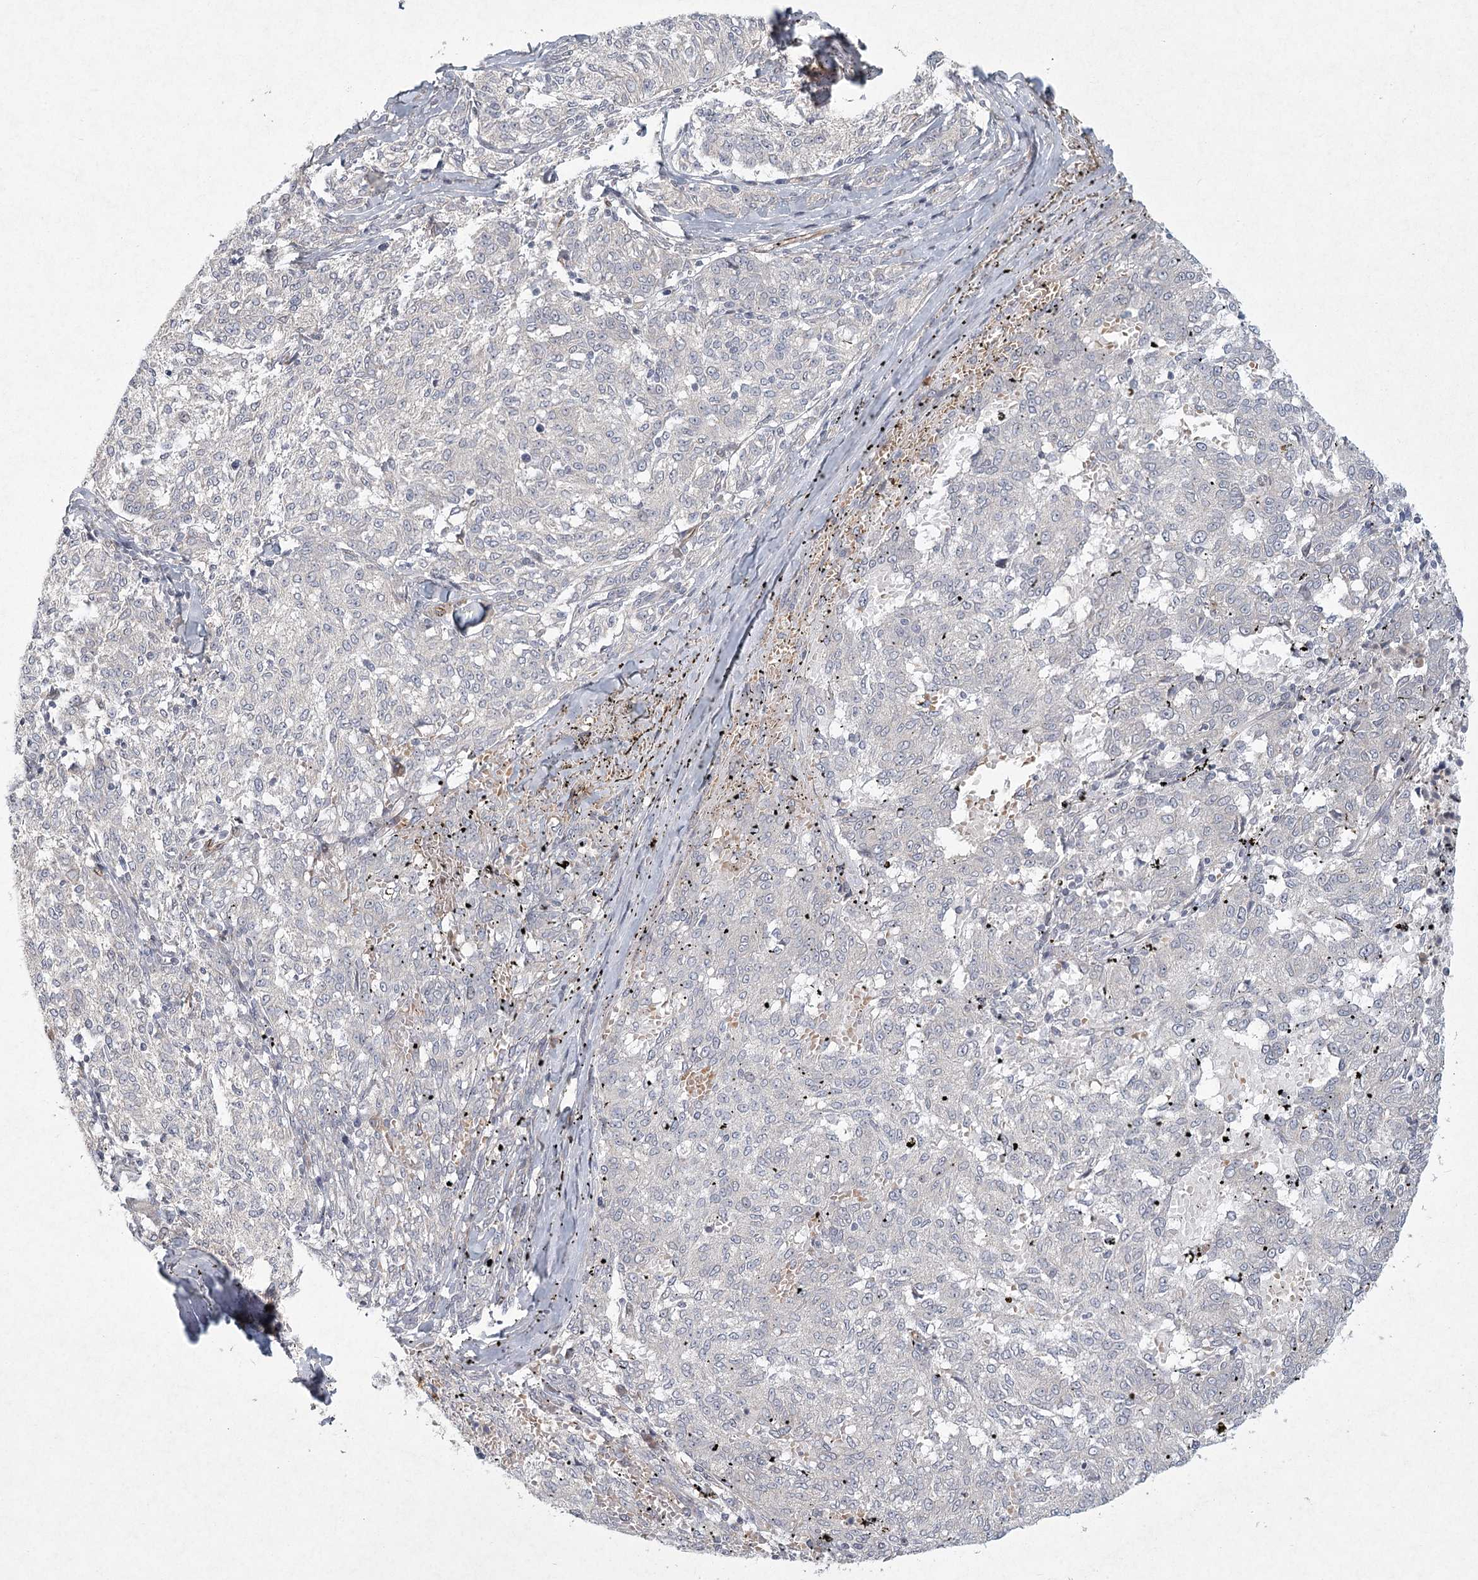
{"staining": {"intensity": "negative", "quantity": "none", "location": "none"}, "tissue": "melanoma", "cell_type": "Tumor cells", "image_type": "cancer", "snomed": [{"axis": "morphology", "description": "Malignant melanoma, NOS"}, {"axis": "topography", "description": "Skin"}], "caption": "A high-resolution image shows IHC staining of melanoma, which shows no significant staining in tumor cells.", "gene": "MEPE", "patient": {"sex": "female", "age": 72}}